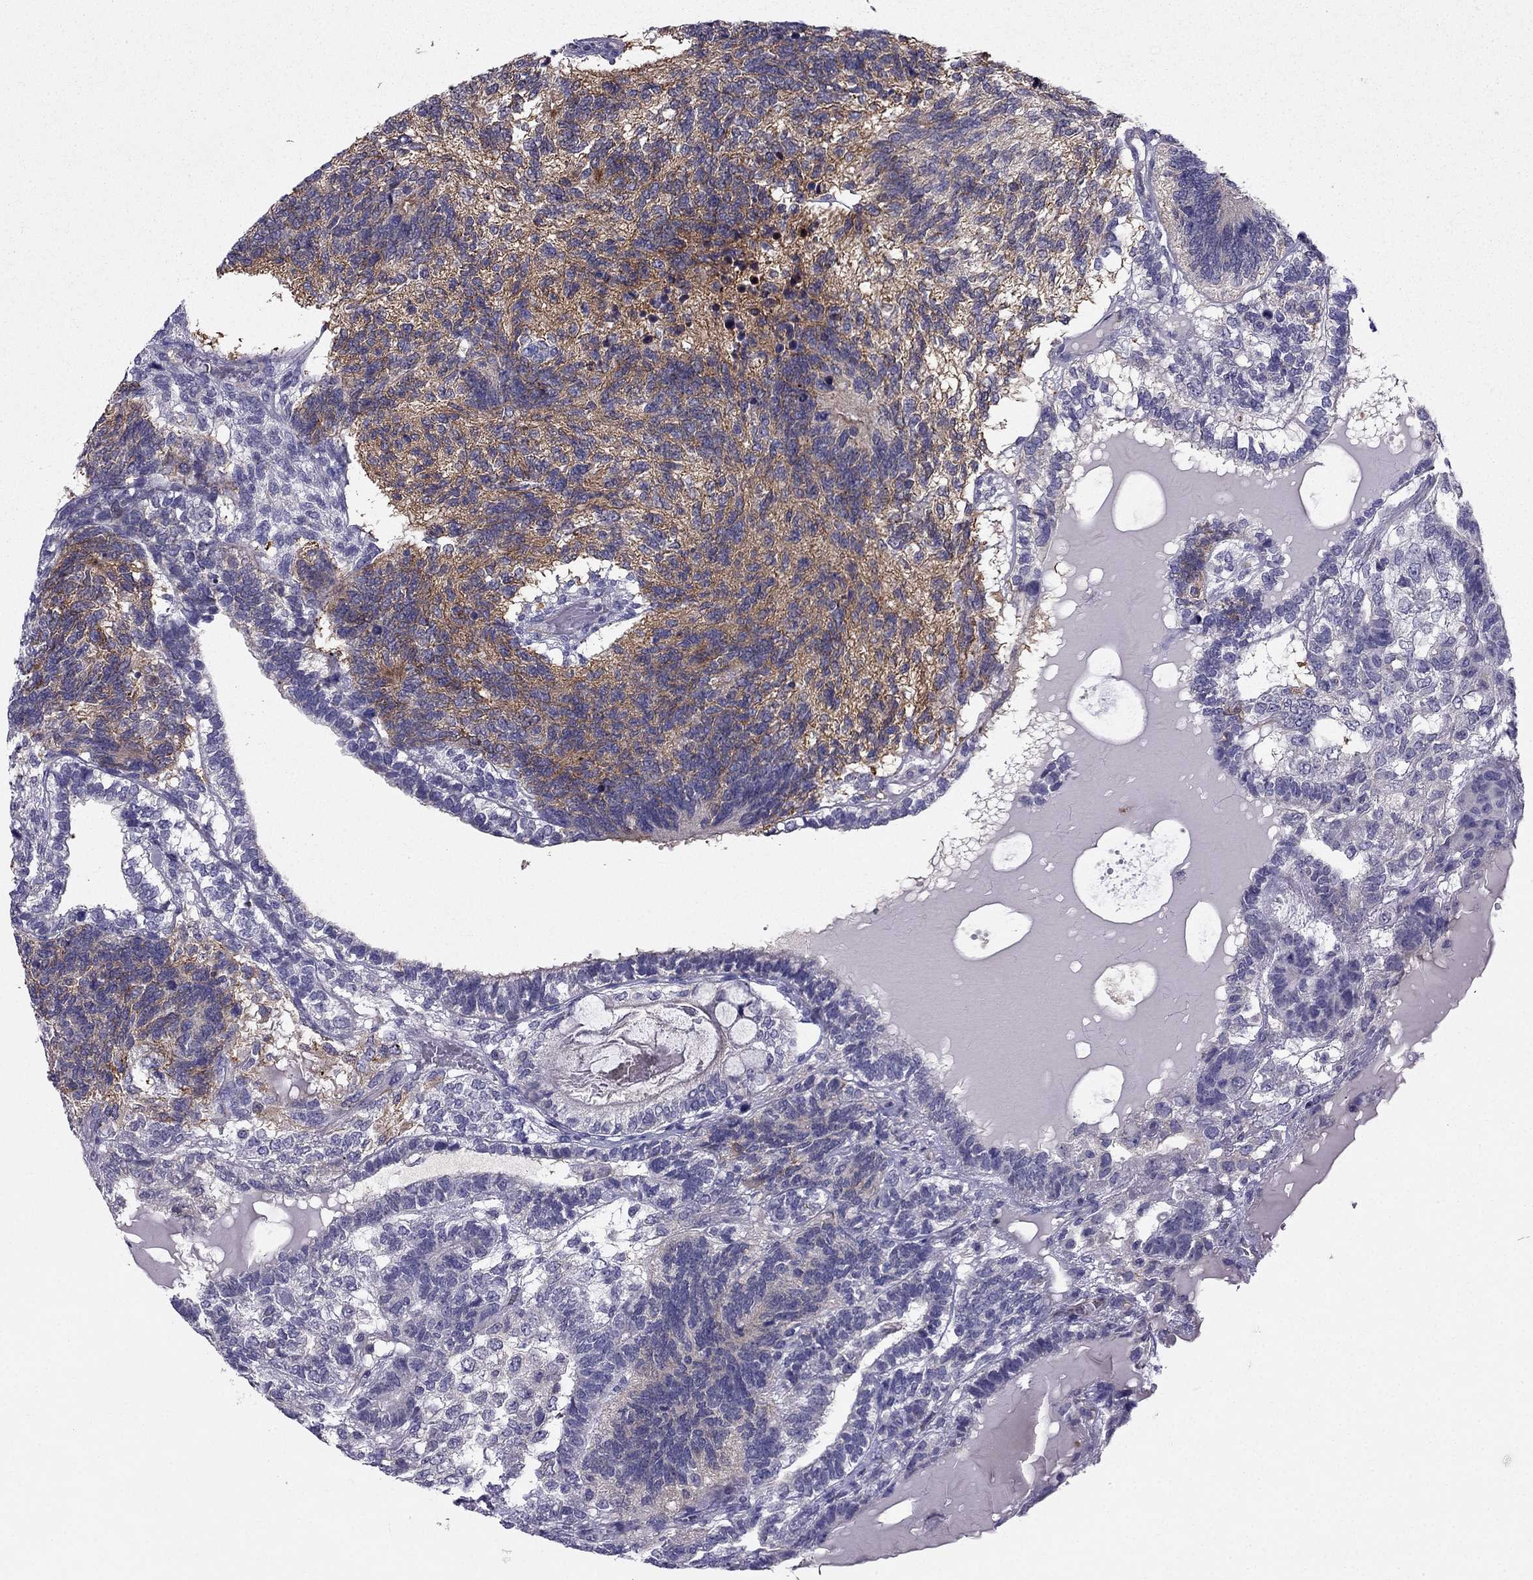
{"staining": {"intensity": "negative", "quantity": "none", "location": "none"}, "tissue": "testis cancer", "cell_type": "Tumor cells", "image_type": "cancer", "snomed": [{"axis": "morphology", "description": "Seminoma, NOS"}, {"axis": "morphology", "description": "Carcinoma, Embryonal, NOS"}, {"axis": "topography", "description": "Testis"}], "caption": "Immunohistochemistry histopathology image of neoplastic tissue: testis embryonal carcinoma stained with DAB (3,3'-diaminobenzidine) demonstrates no significant protein expression in tumor cells. The staining was performed using DAB (3,3'-diaminobenzidine) to visualize the protein expression in brown, while the nuclei were stained in blue with hematoxylin (Magnification: 20x).", "gene": "SYT5", "patient": {"sex": "male", "age": 41}}